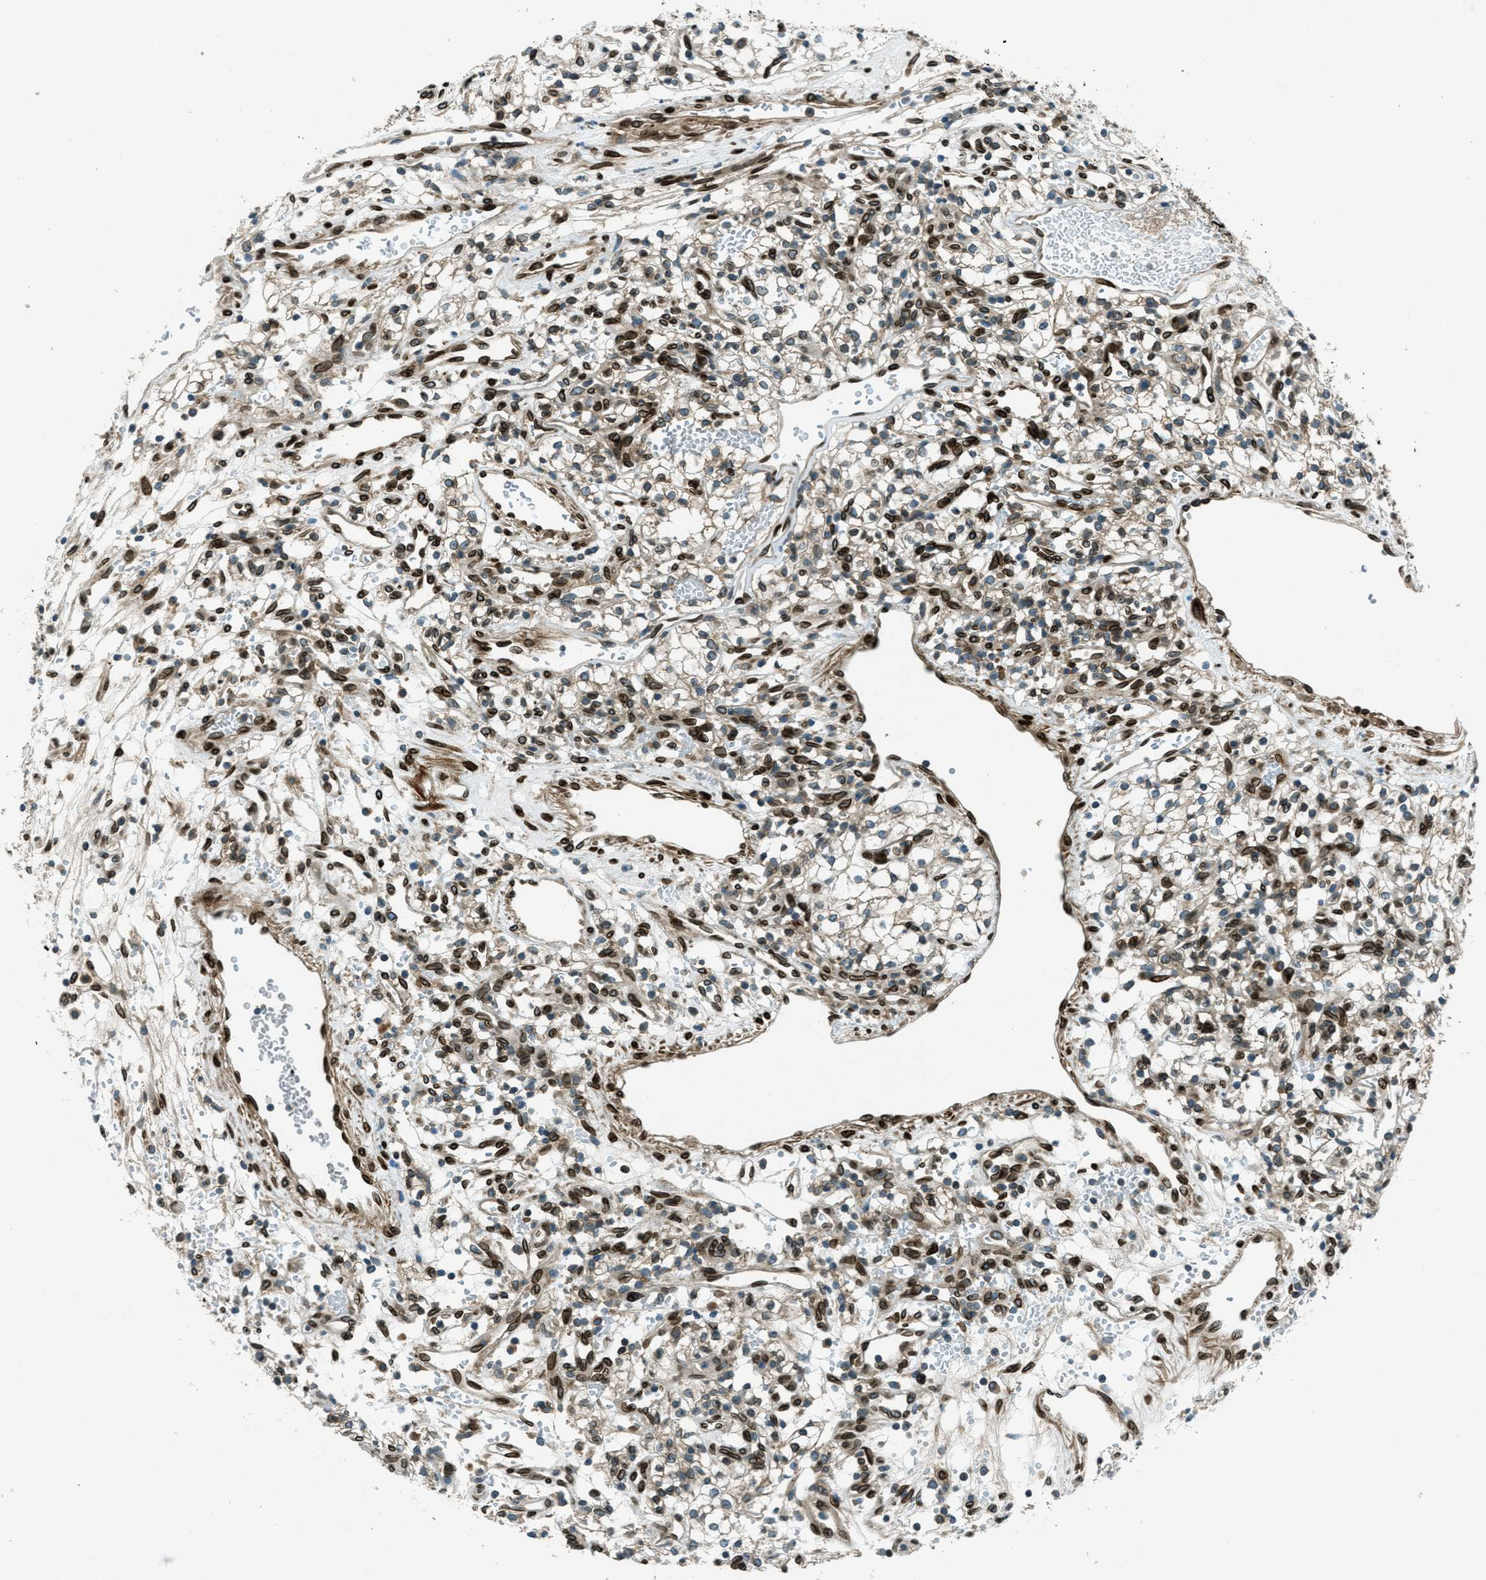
{"staining": {"intensity": "strong", "quantity": "25%-75%", "location": "cytoplasmic/membranous,nuclear"}, "tissue": "renal cancer", "cell_type": "Tumor cells", "image_type": "cancer", "snomed": [{"axis": "morphology", "description": "Adenocarcinoma, NOS"}, {"axis": "topography", "description": "Kidney"}], "caption": "A high amount of strong cytoplasmic/membranous and nuclear staining is present in approximately 25%-75% of tumor cells in adenocarcinoma (renal) tissue.", "gene": "LEMD2", "patient": {"sex": "male", "age": 59}}